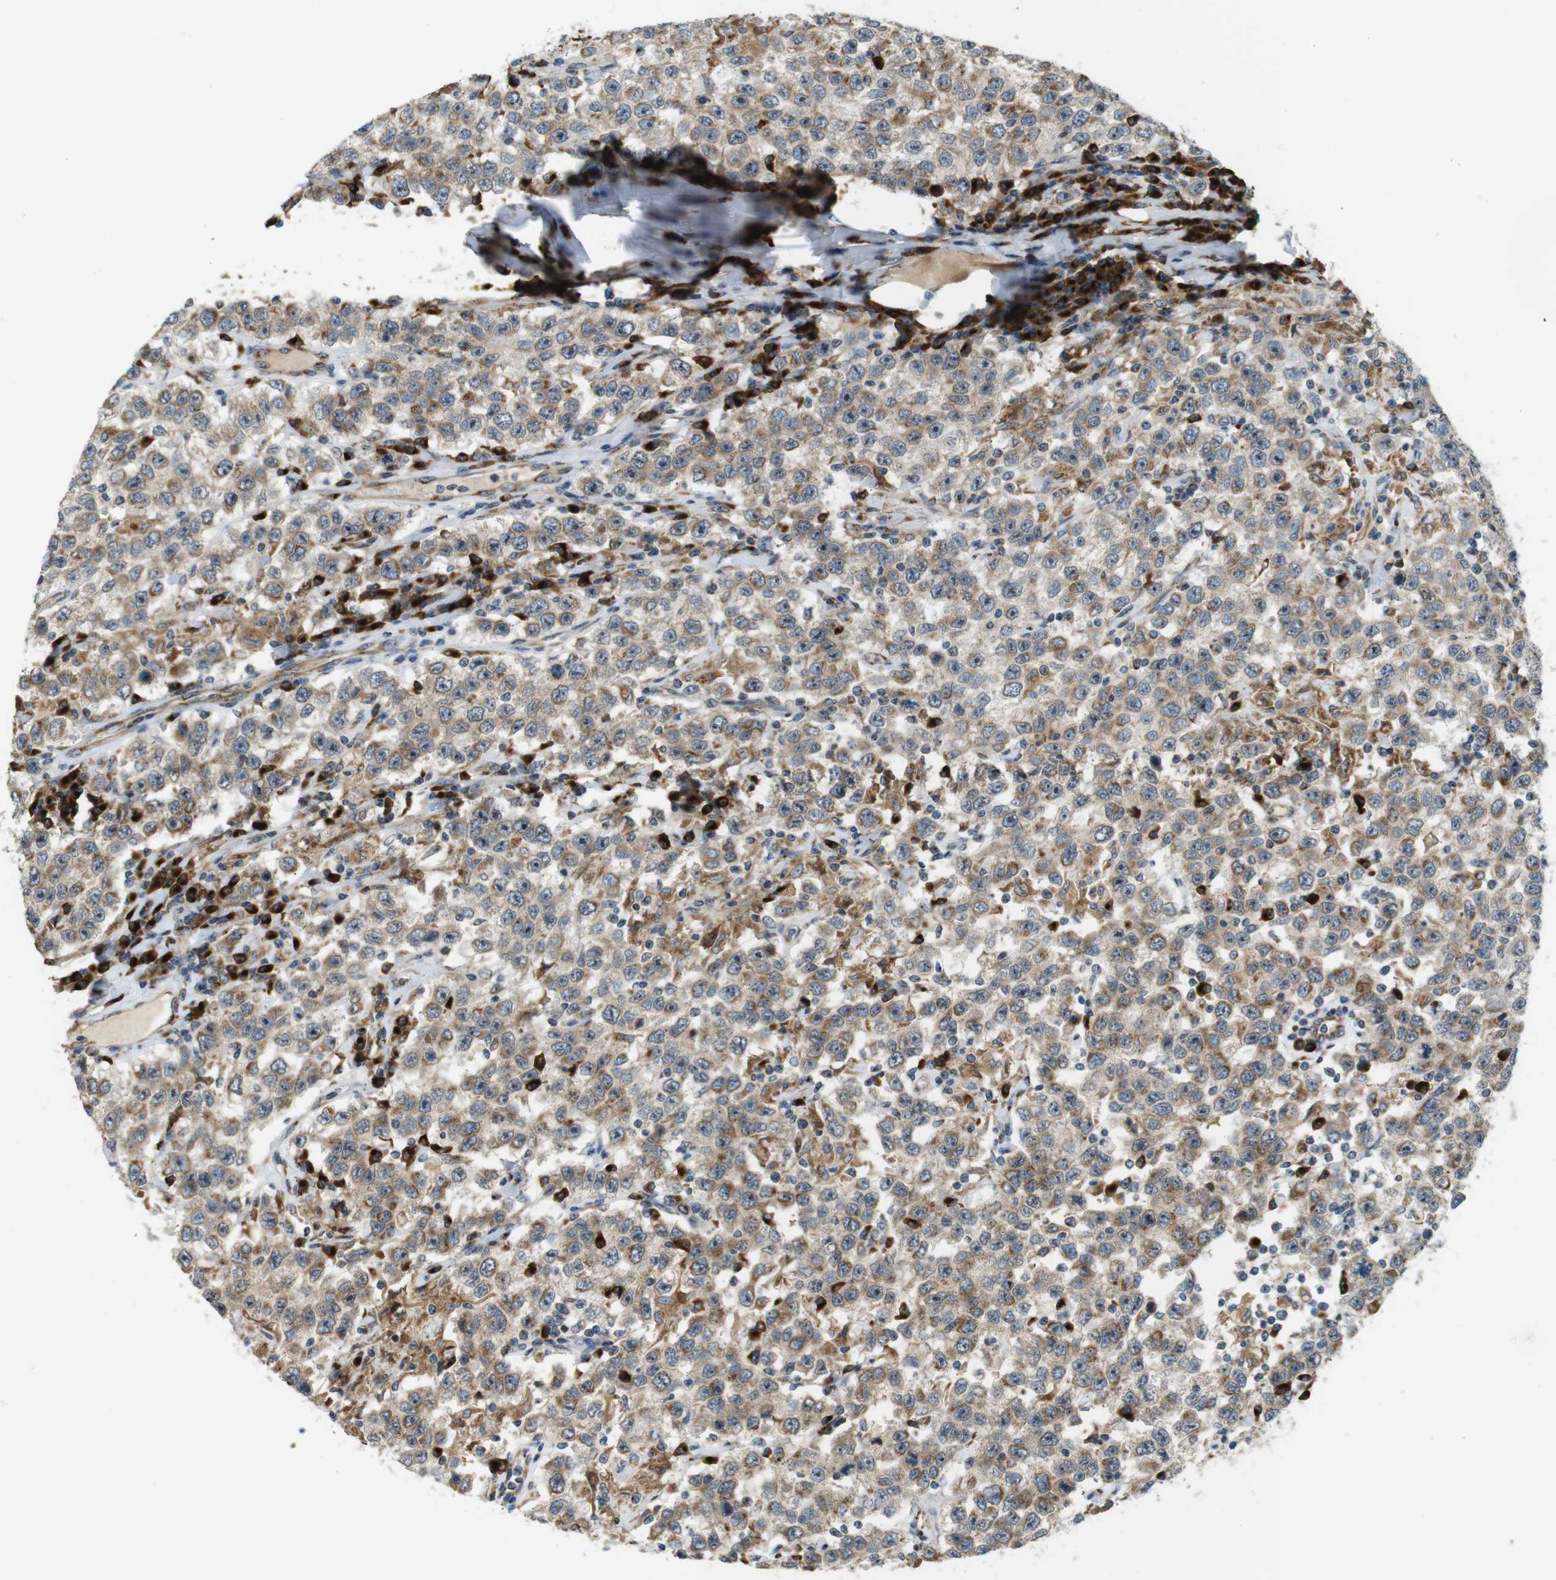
{"staining": {"intensity": "weak", "quantity": "25%-75%", "location": "cytoplasmic/membranous"}, "tissue": "testis cancer", "cell_type": "Tumor cells", "image_type": "cancer", "snomed": [{"axis": "morphology", "description": "Seminoma, NOS"}, {"axis": "topography", "description": "Testis"}], "caption": "Approximately 25%-75% of tumor cells in human testis cancer (seminoma) reveal weak cytoplasmic/membranous protein staining as visualized by brown immunohistochemical staining.", "gene": "TMEM143", "patient": {"sex": "male", "age": 41}}